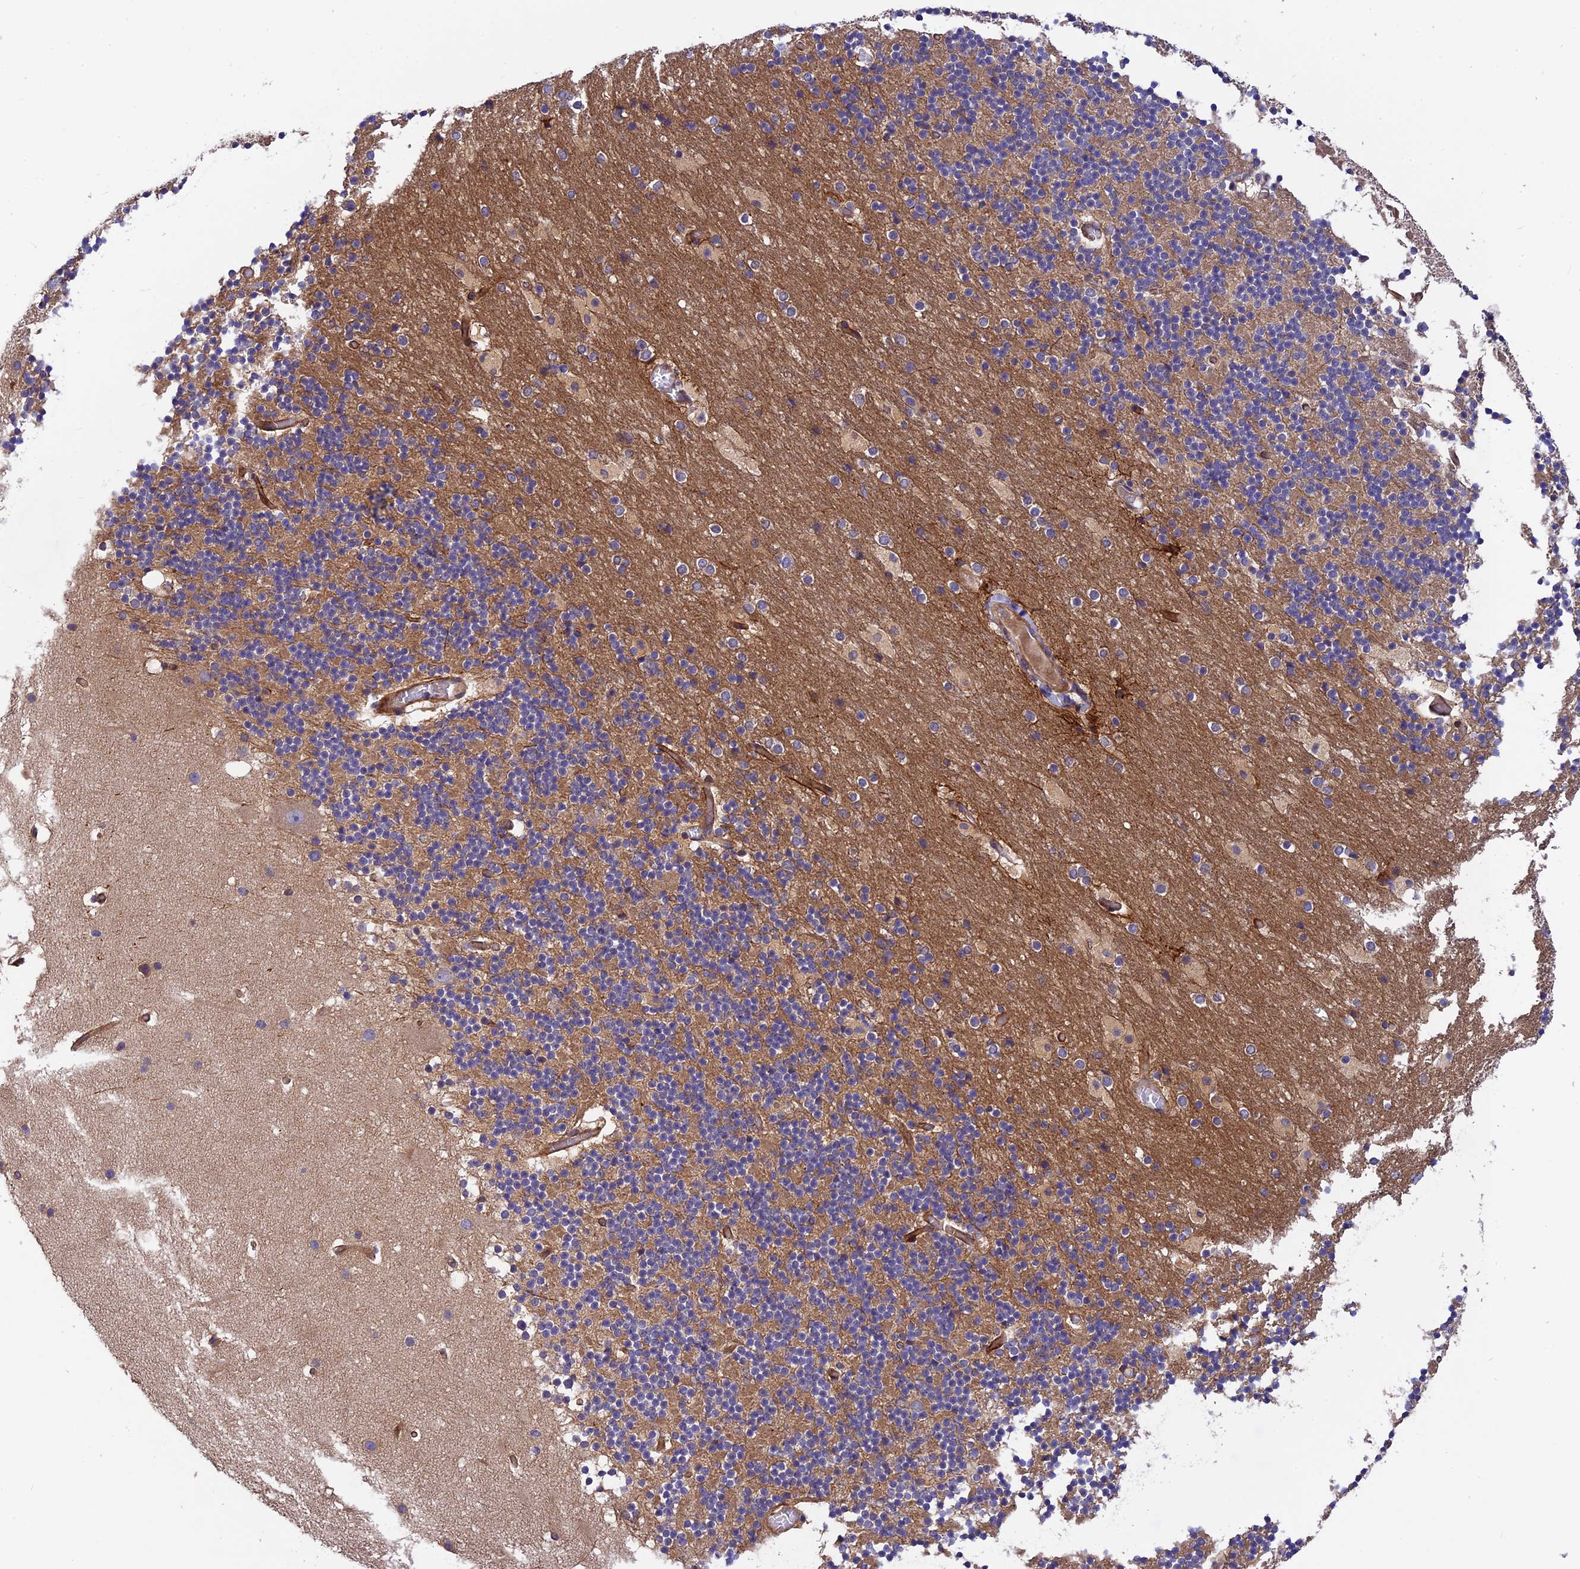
{"staining": {"intensity": "moderate", "quantity": "<25%", "location": "cytoplasmic/membranous"}, "tissue": "cerebellum", "cell_type": "Cells in granular layer", "image_type": "normal", "snomed": [{"axis": "morphology", "description": "Normal tissue, NOS"}, {"axis": "topography", "description": "Cerebellum"}], "caption": "Immunohistochemical staining of benign human cerebellum shows moderate cytoplasmic/membranous protein positivity in about <25% of cells in granular layer. Using DAB (brown) and hematoxylin (blue) stains, captured at high magnification using brightfield microscopy.", "gene": "ADAMTS15", "patient": {"sex": "male", "age": 57}}